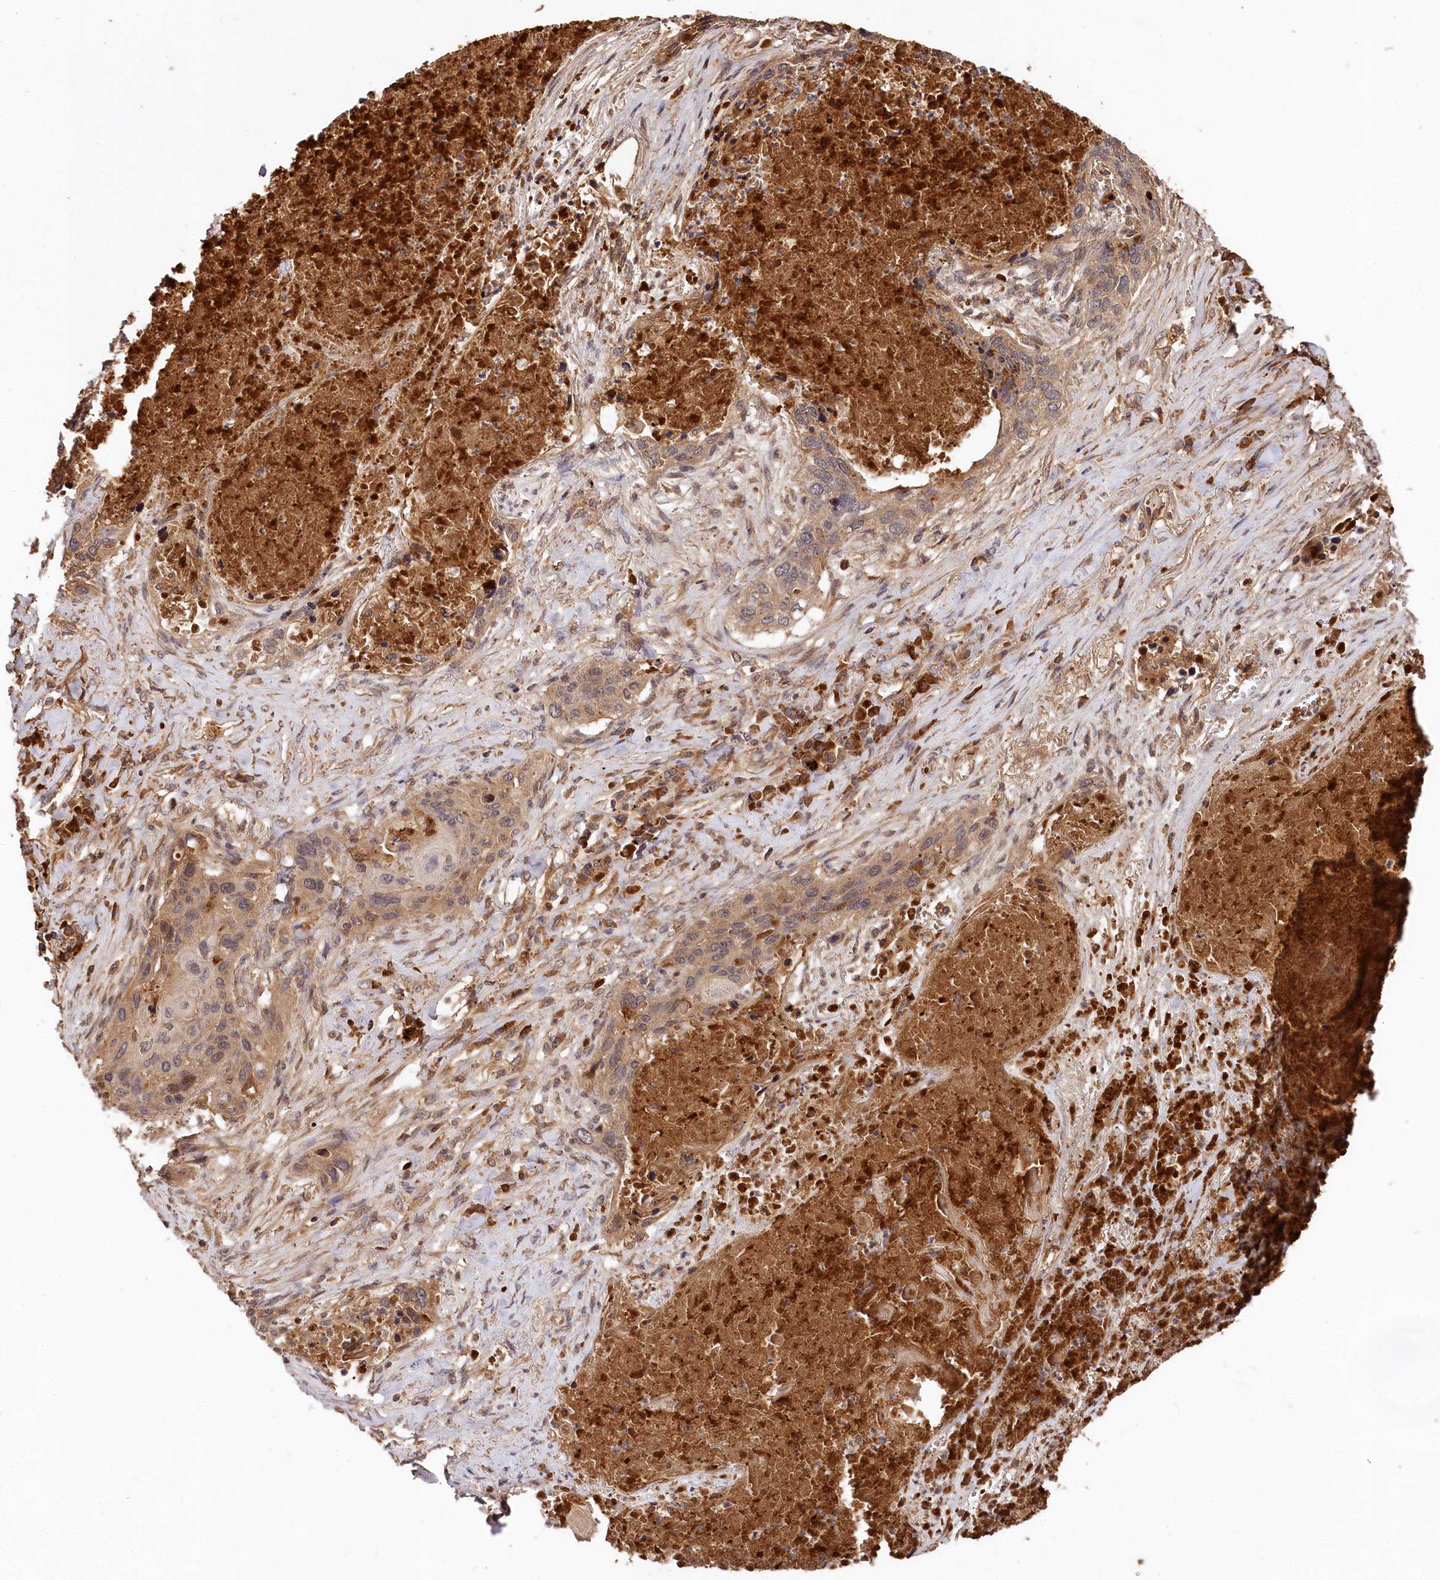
{"staining": {"intensity": "moderate", "quantity": ">75%", "location": "cytoplasmic/membranous"}, "tissue": "lung cancer", "cell_type": "Tumor cells", "image_type": "cancer", "snomed": [{"axis": "morphology", "description": "Squamous cell carcinoma, NOS"}, {"axis": "topography", "description": "Lung"}], "caption": "The image reveals immunohistochemical staining of squamous cell carcinoma (lung). There is moderate cytoplasmic/membranous staining is seen in approximately >75% of tumor cells. (brown staining indicates protein expression, while blue staining denotes nuclei).", "gene": "MCF2L2", "patient": {"sex": "female", "age": 63}}